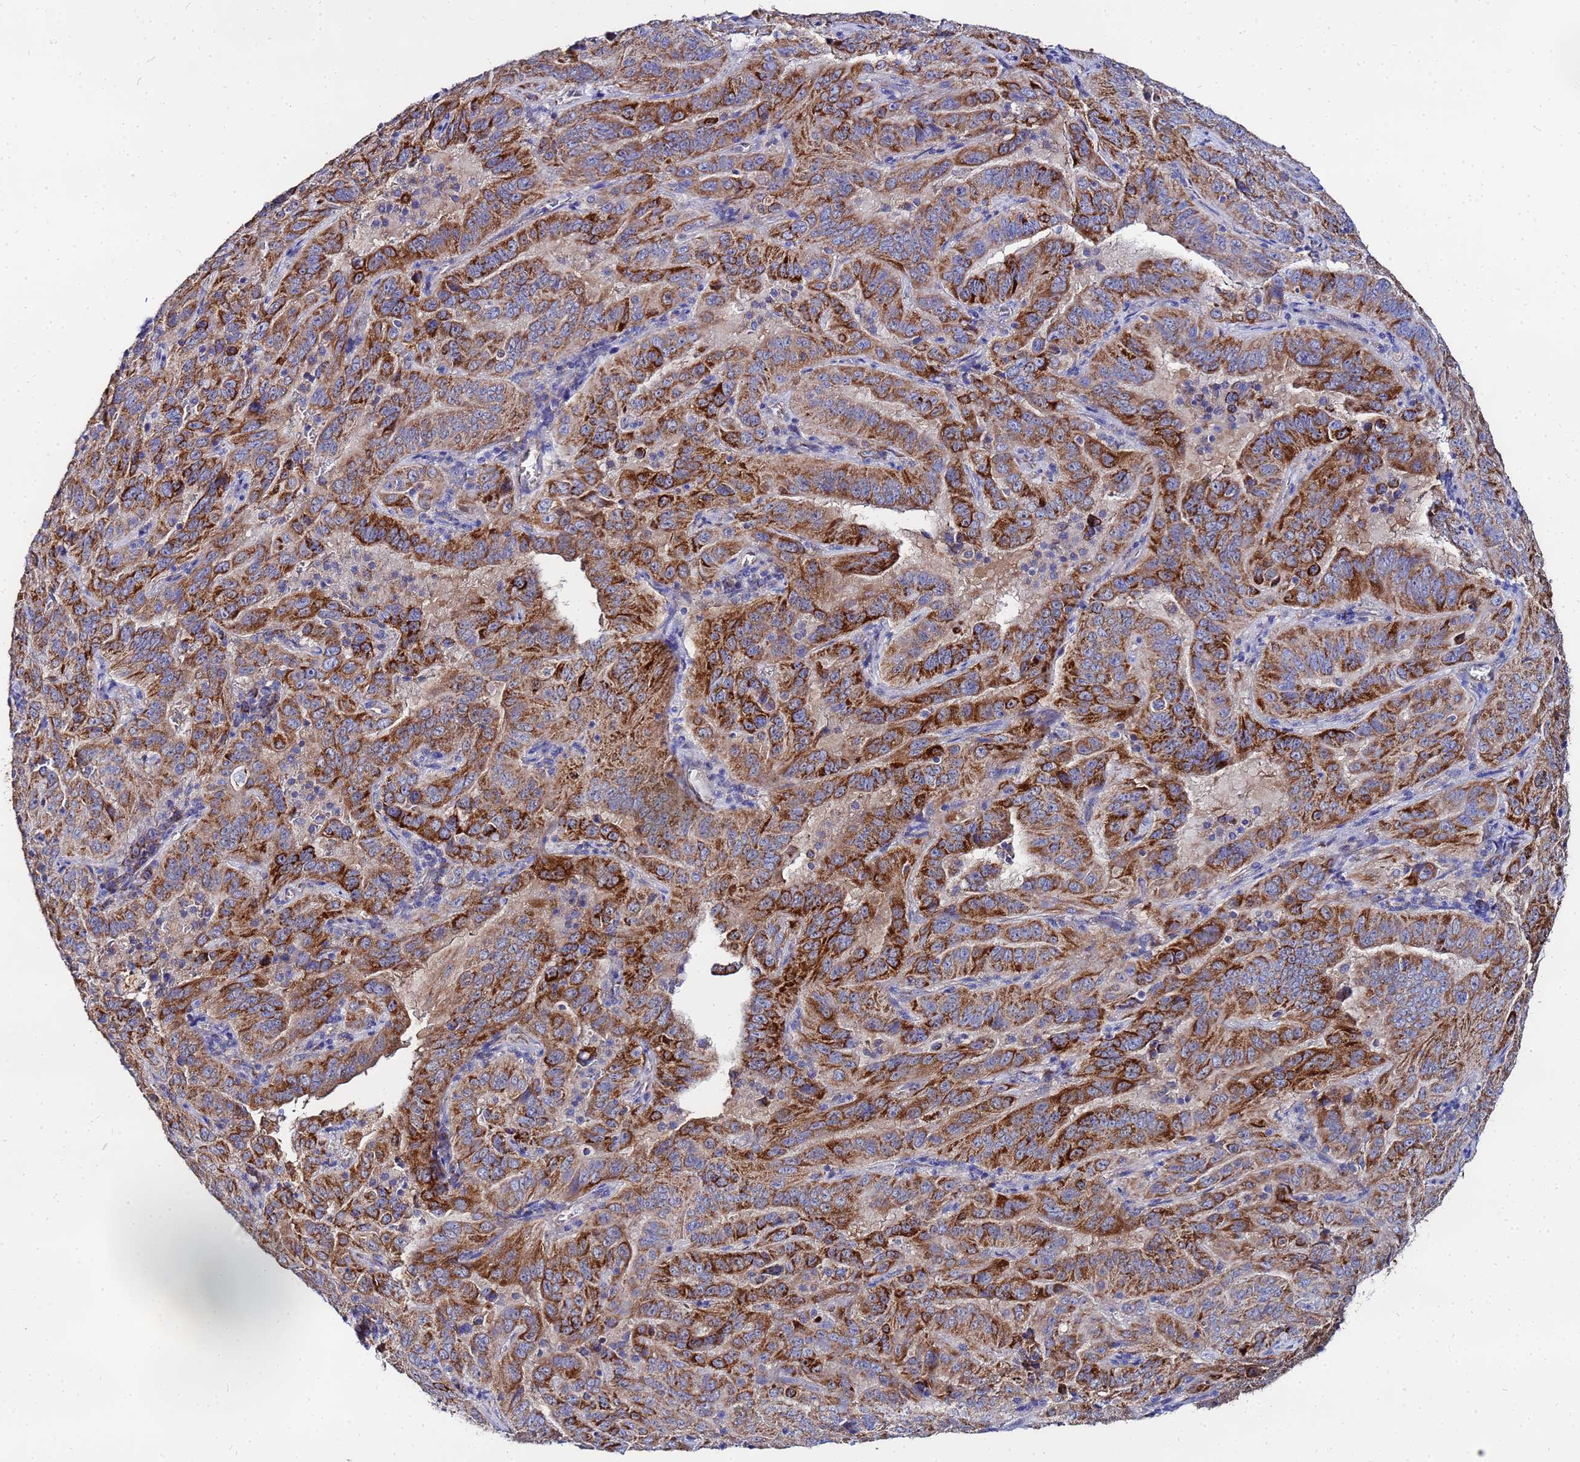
{"staining": {"intensity": "strong", "quantity": ">75%", "location": "cytoplasmic/membranous"}, "tissue": "pancreatic cancer", "cell_type": "Tumor cells", "image_type": "cancer", "snomed": [{"axis": "morphology", "description": "Adenocarcinoma, NOS"}, {"axis": "topography", "description": "Pancreas"}], "caption": "Protein staining displays strong cytoplasmic/membranous staining in about >75% of tumor cells in adenocarcinoma (pancreatic). The staining was performed using DAB (3,3'-diaminobenzidine), with brown indicating positive protein expression. Nuclei are stained blue with hematoxylin.", "gene": "FAHD2A", "patient": {"sex": "male", "age": 63}}